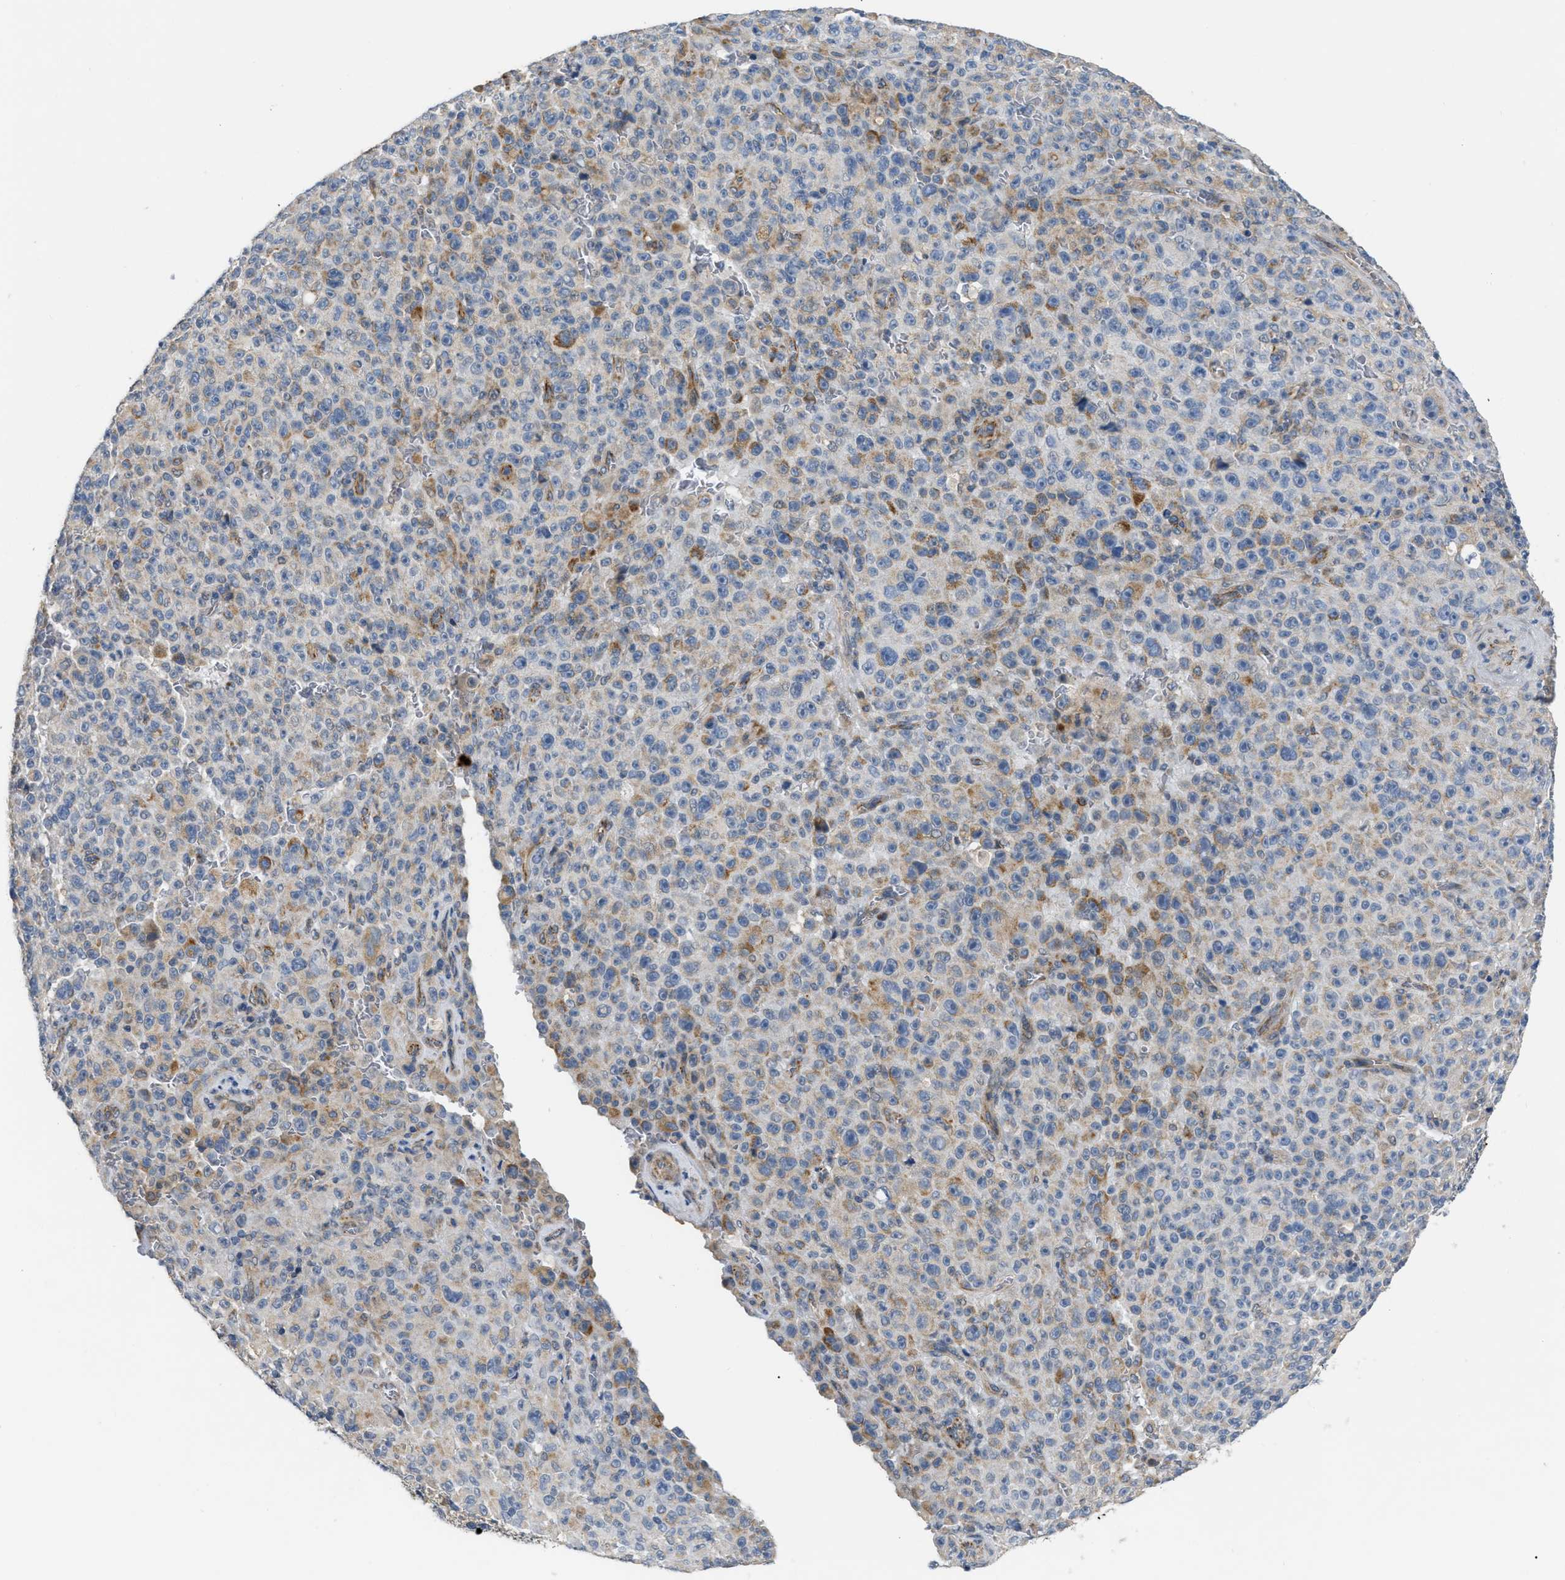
{"staining": {"intensity": "moderate", "quantity": "25%-75%", "location": "cytoplasmic/membranous"}, "tissue": "melanoma", "cell_type": "Tumor cells", "image_type": "cancer", "snomed": [{"axis": "morphology", "description": "Malignant melanoma, NOS"}, {"axis": "topography", "description": "Skin"}], "caption": "Immunohistochemistry (IHC) micrograph of human malignant melanoma stained for a protein (brown), which reveals medium levels of moderate cytoplasmic/membranous expression in approximately 25%-75% of tumor cells.", "gene": "DHX58", "patient": {"sex": "female", "age": 82}}